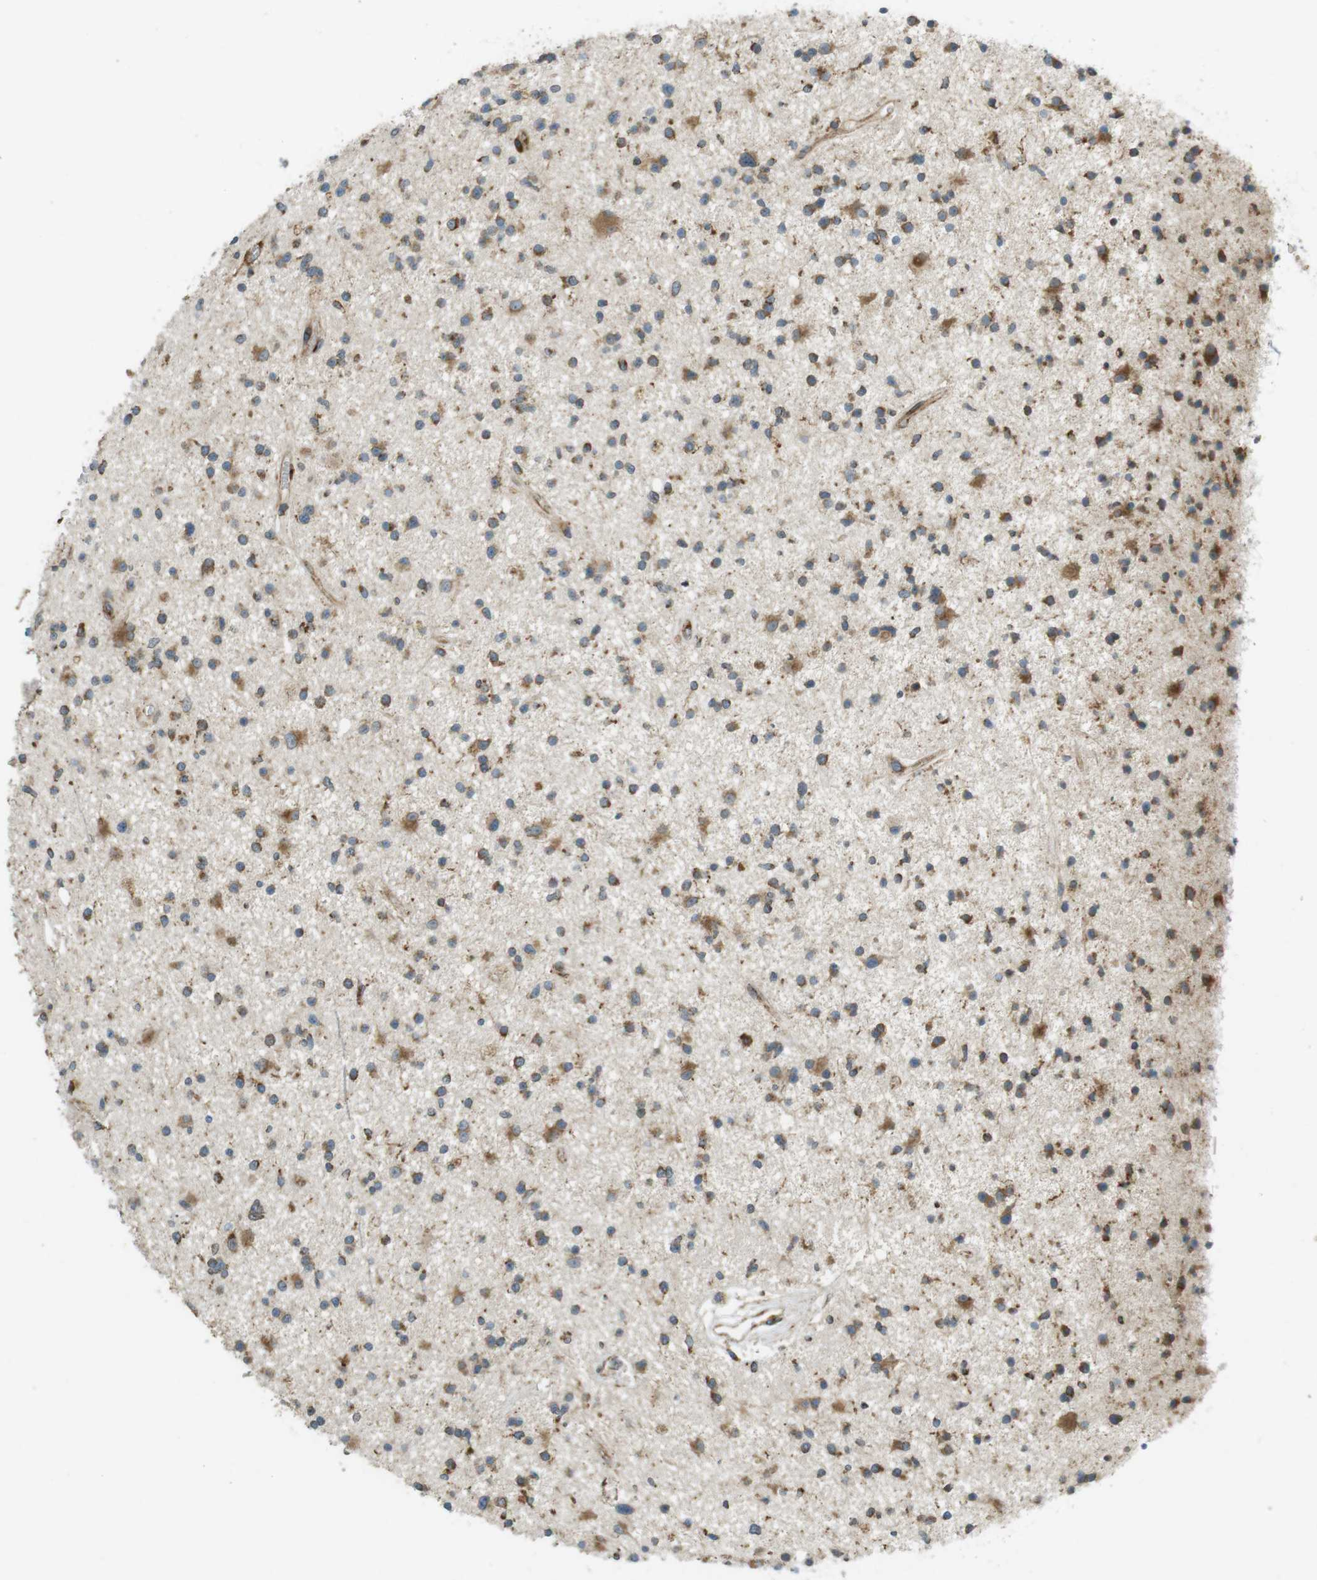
{"staining": {"intensity": "moderate", "quantity": "25%-75%", "location": "cytoplasmic/membranous"}, "tissue": "glioma", "cell_type": "Tumor cells", "image_type": "cancer", "snomed": [{"axis": "morphology", "description": "Glioma, malignant, High grade"}, {"axis": "topography", "description": "Brain"}], "caption": "Tumor cells reveal medium levels of moderate cytoplasmic/membranous staining in approximately 25%-75% of cells in glioma. Nuclei are stained in blue.", "gene": "SLC41A1", "patient": {"sex": "male", "age": 33}}